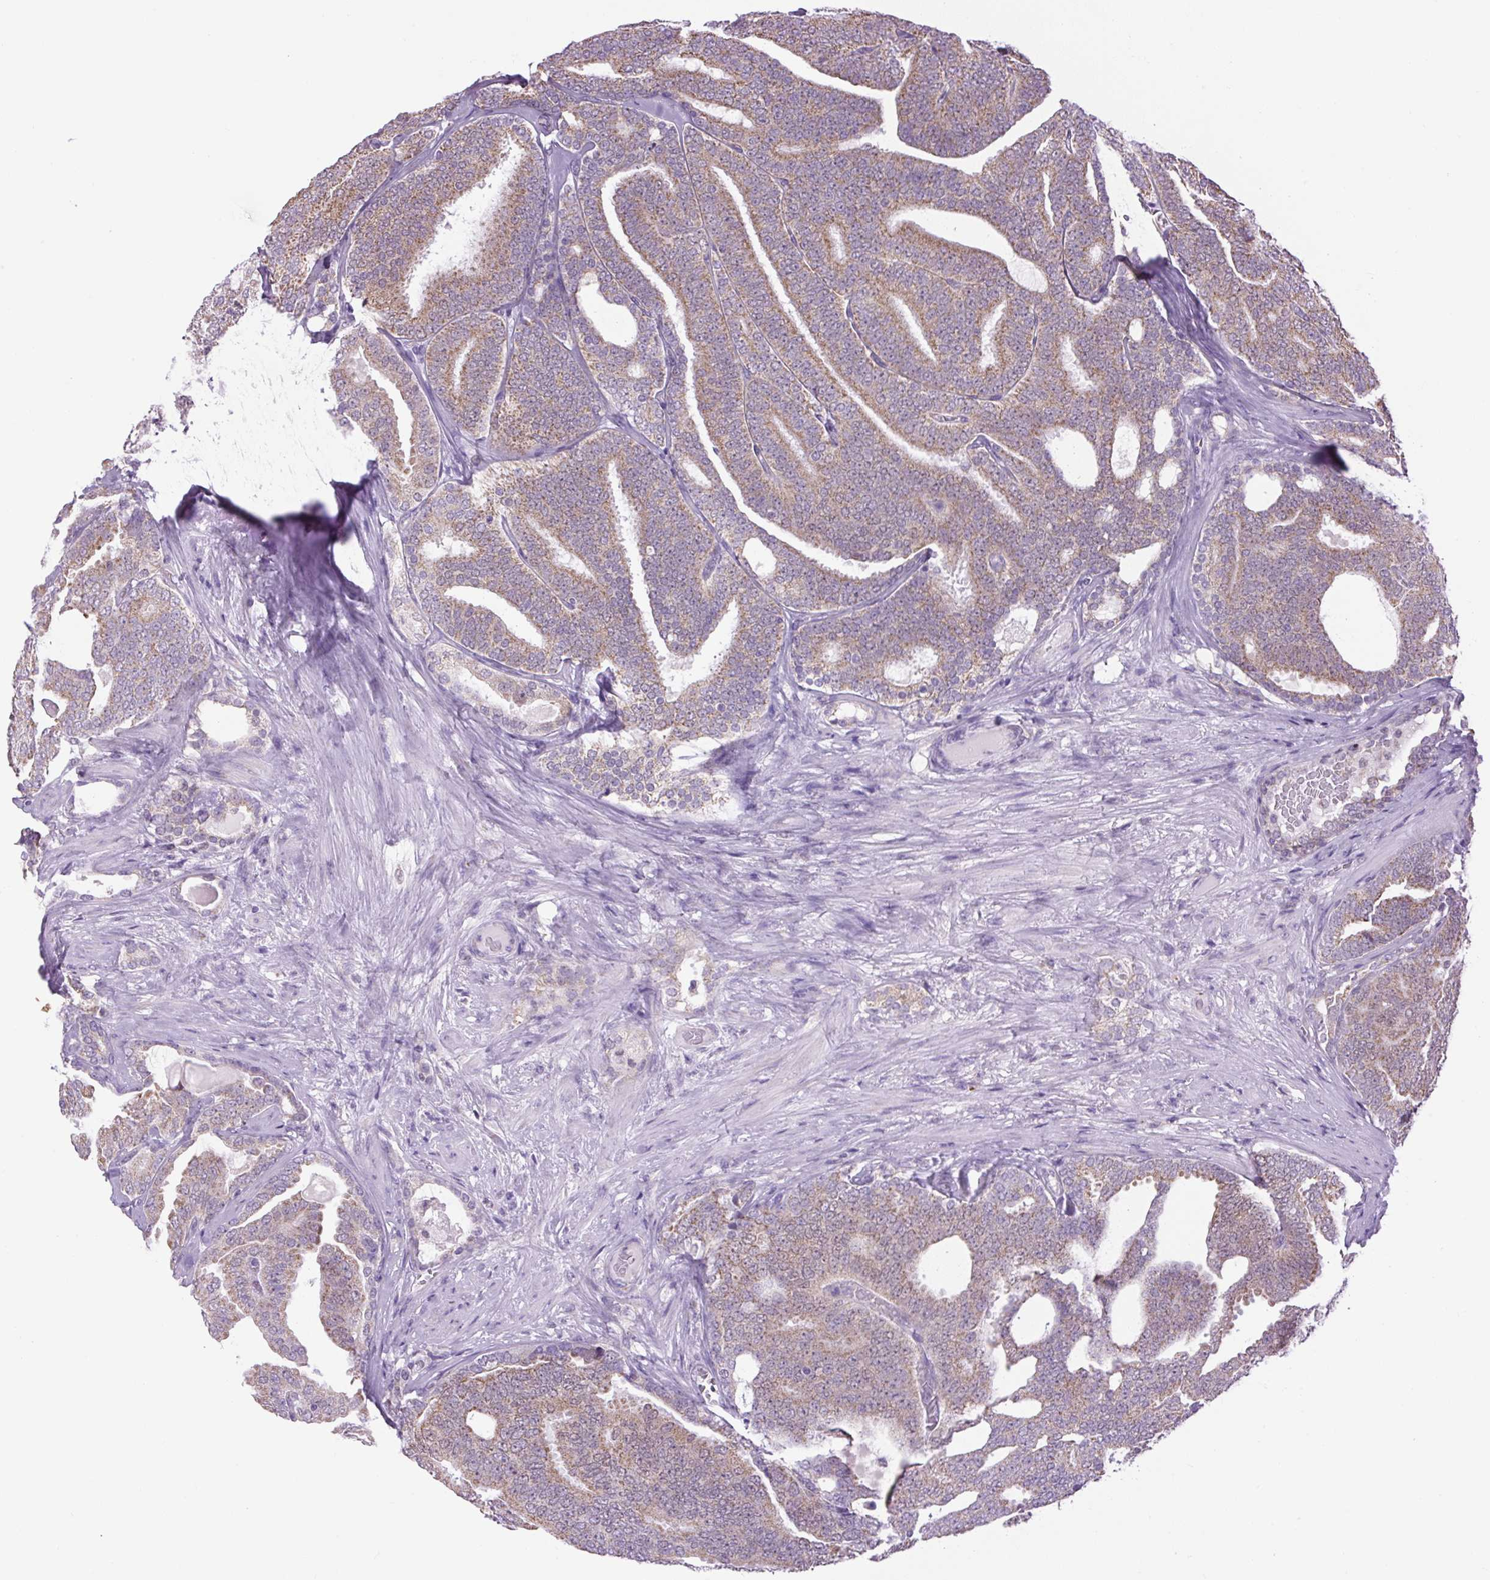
{"staining": {"intensity": "moderate", "quantity": ">75%", "location": "cytoplasmic/membranous"}, "tissue": "prostate cancer", "cell_type": "Tumor cells", "image_type": "cancer", "snomed": [{"axis": "morphology", "description": "Adenocarcinoma, High grade"}, {"axis": "topography", "description": "Prostate"}], "caption": "Immunohistochemistry micrograph of human adenocarcinoma (high-grade) (prostate) stained for a protein (brown), which exhibits medium levels of moderate cytoplasmic/membranous staining in approximately >75% of tumor cells.", "gene": "SCO2", "patient": {"sex": "male", "age": 65}}